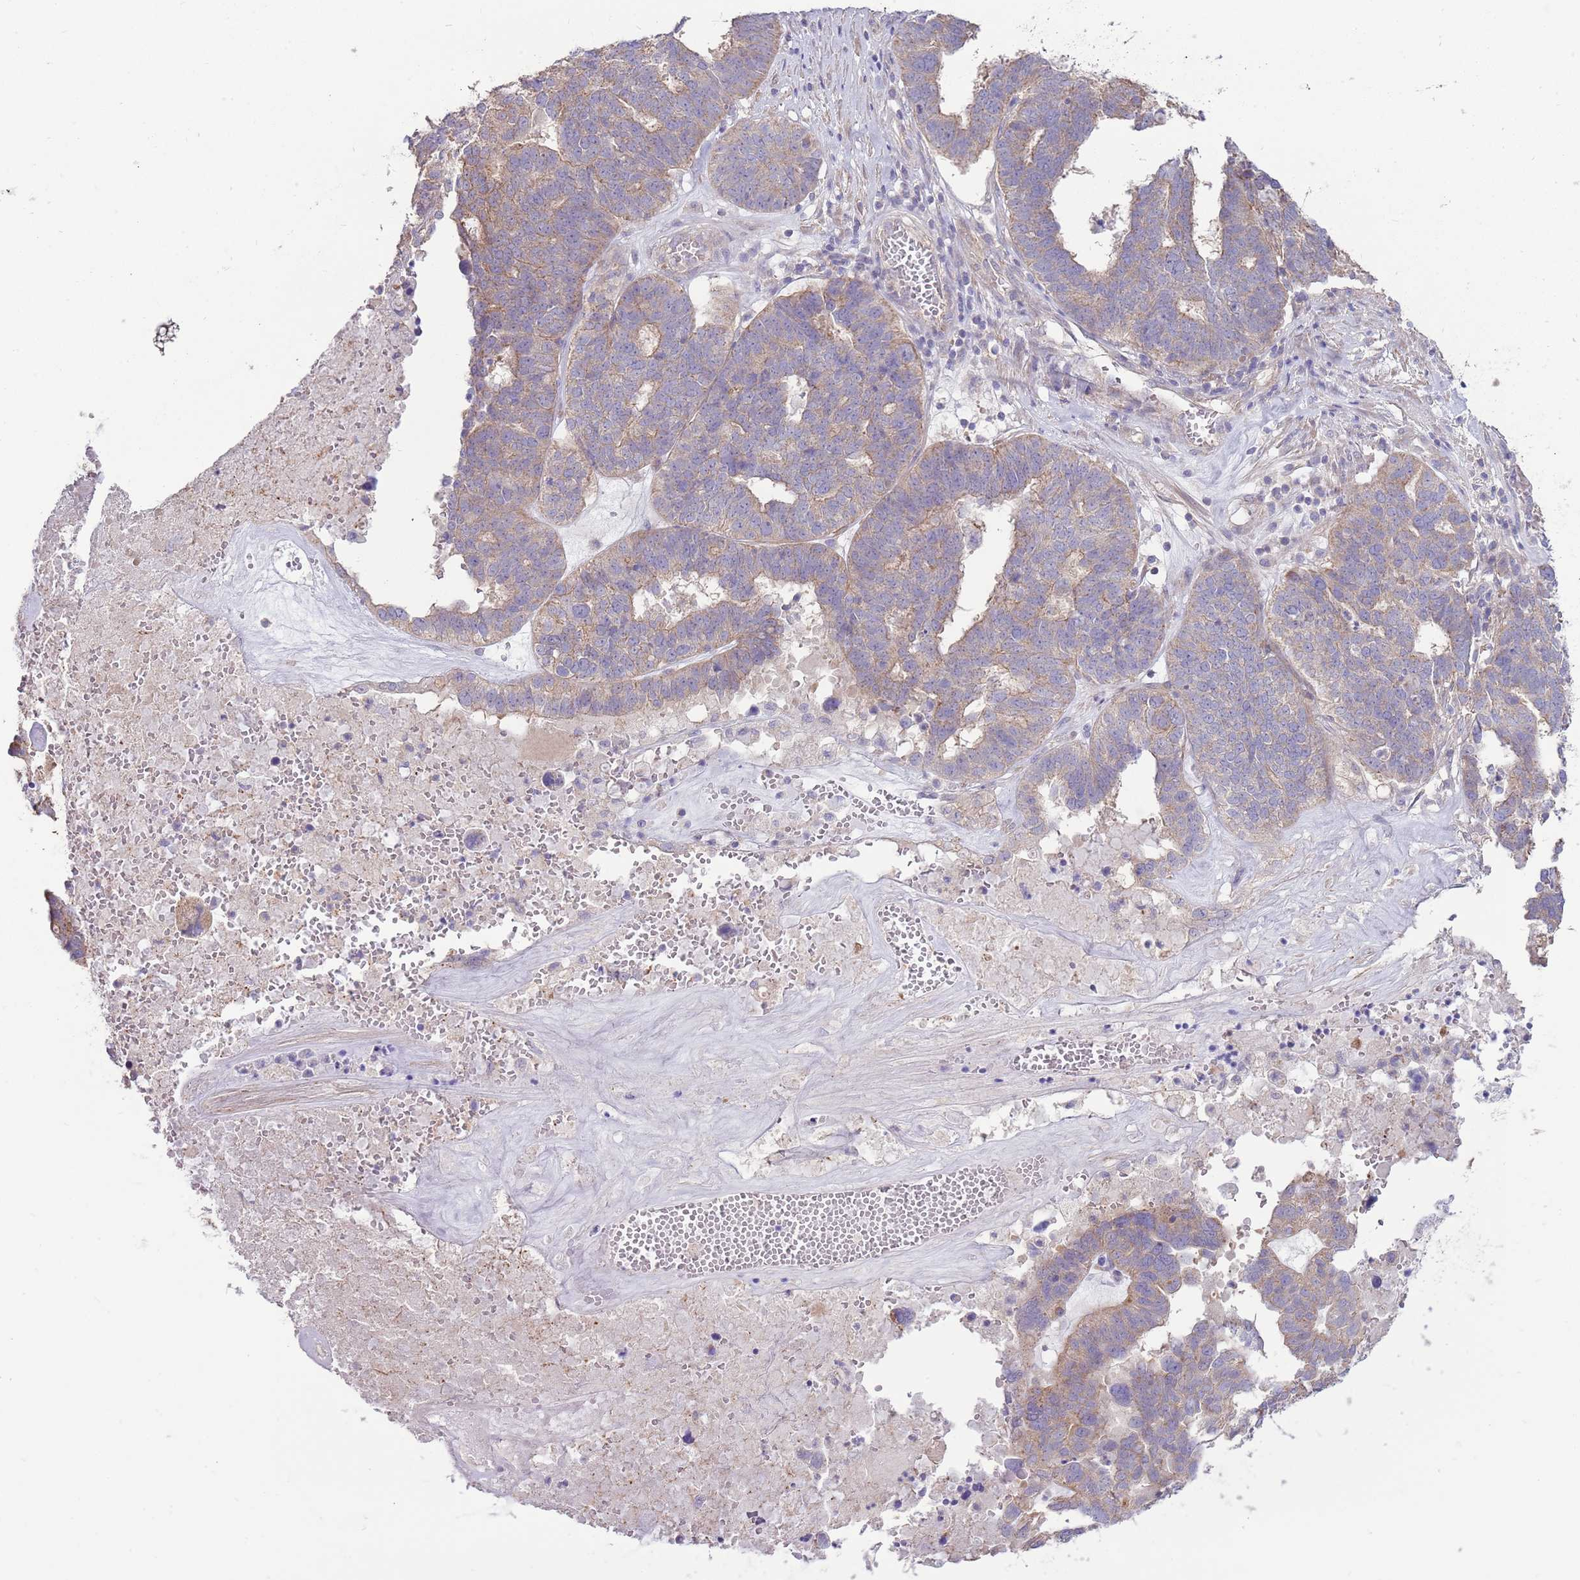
{"staining": {"intensity": "weak", "quantity": ">75%", "location": "cytoplasmic/membranous"}, "tissue": "ovarian cancer", "cell_type": "Tumor cells", "image_type": "cancer", "snomed": [{"axis": "morphology", "description": "Cystadenocarcinoma, serous, NOS"}, {"axis": "topography", "description": "Ovary"}], "caption": "Brown immunohistochemical staining in serous cystadenocarcinoma (ovarian) shows weak cytoplasmic/membranous expression in approximately >75% of tumor cells.", "gene": "SPATA31D1", "patient": {"sex": "female", "age": 59}}